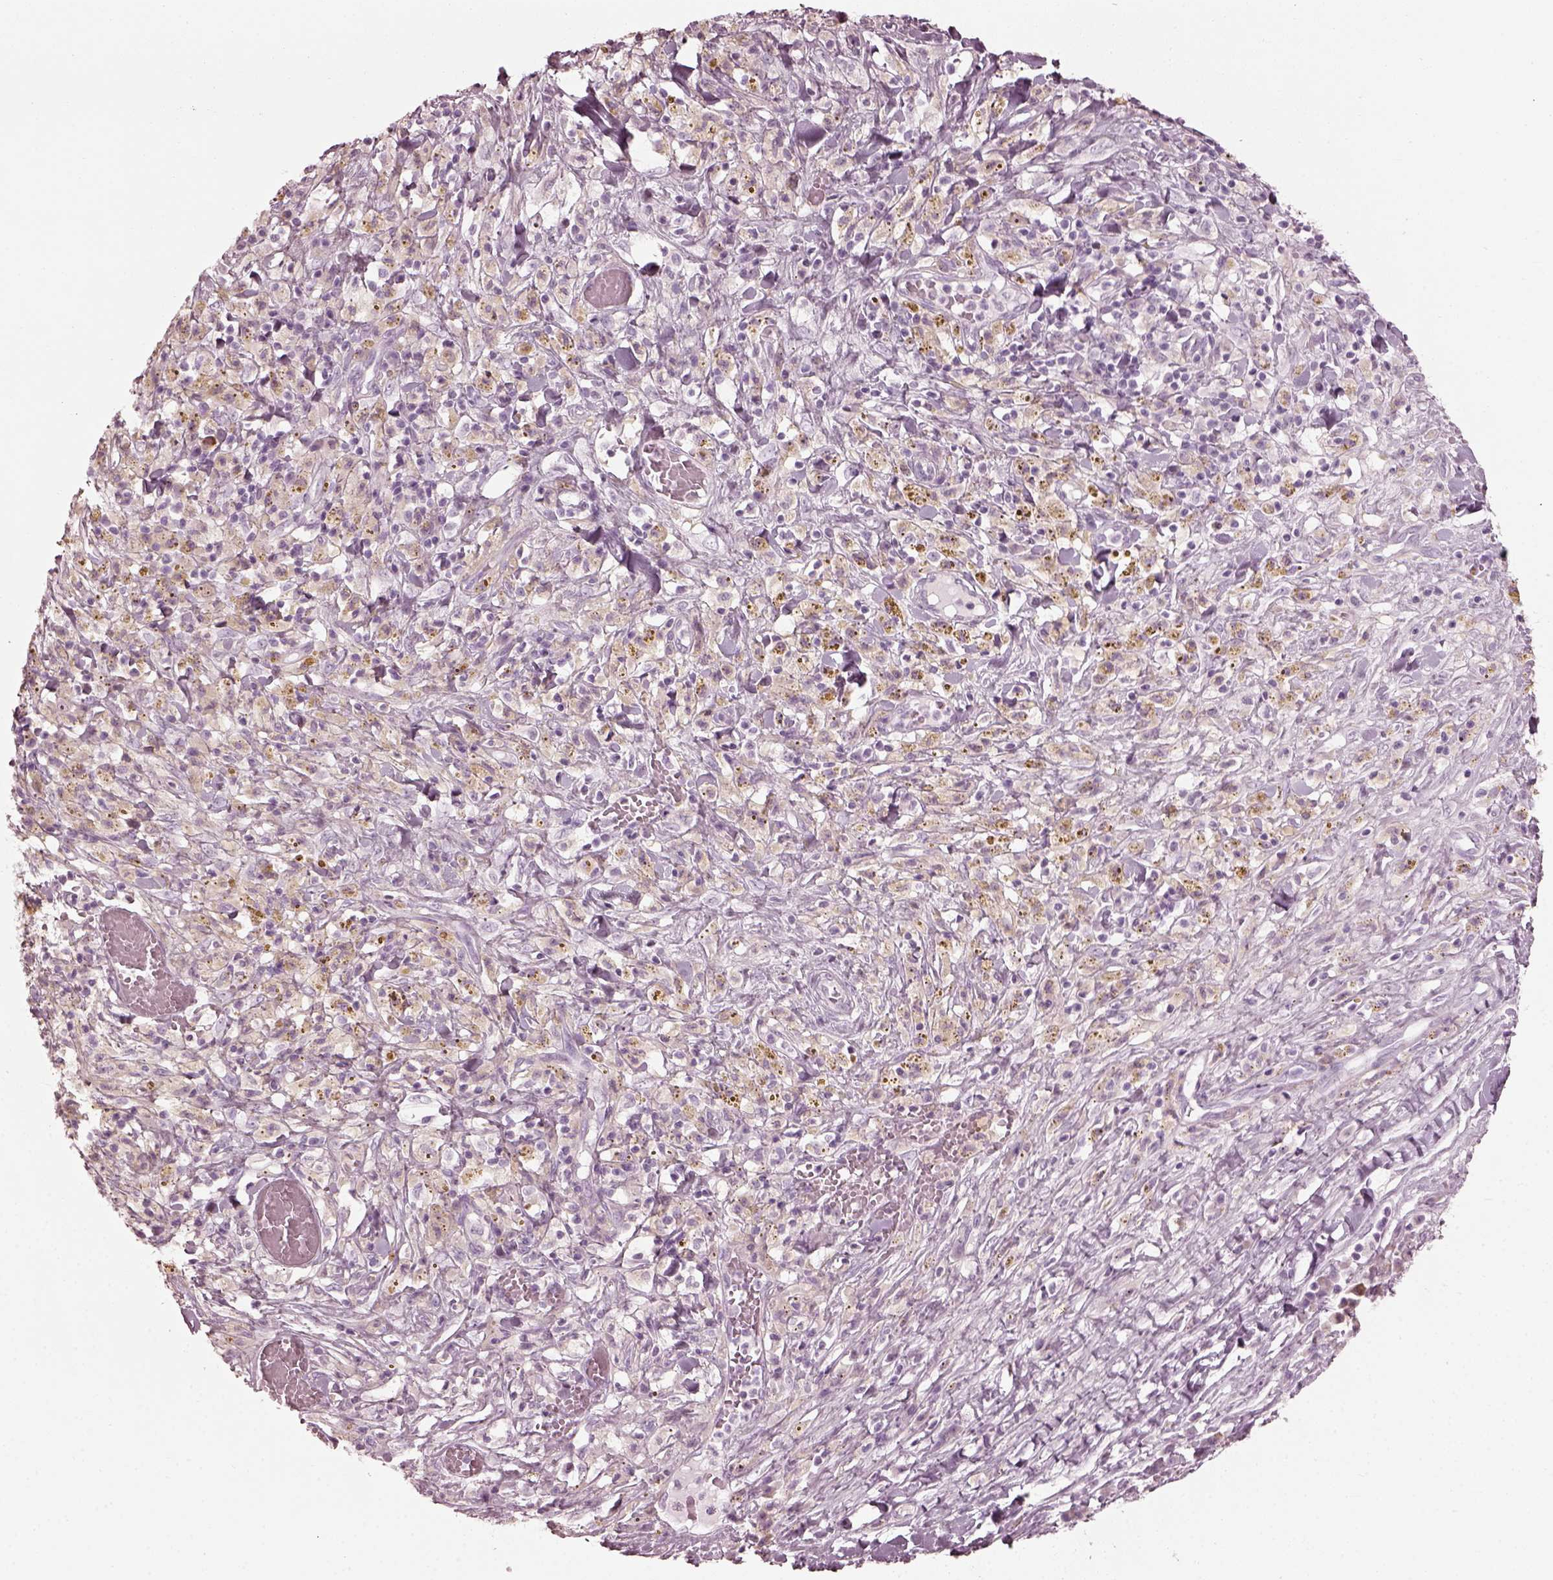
{"staining": {"intensity": "negative", "quantity": "none", "location": "none"}, "tissue": "melanoma", "cell_type": "Tumor cells", "image_type": "cancer", "snomed": [{"axis": "morphology", "description": "Malignant melanoma, NOS"}, {"axis": "topography", "description": "Skin"}], "caption": "Histopathology image shows no protein staining in tumor cells of melanoma tissue.", "gene": "SAXO2", "patient": {"sex": "female", "age": 91}}